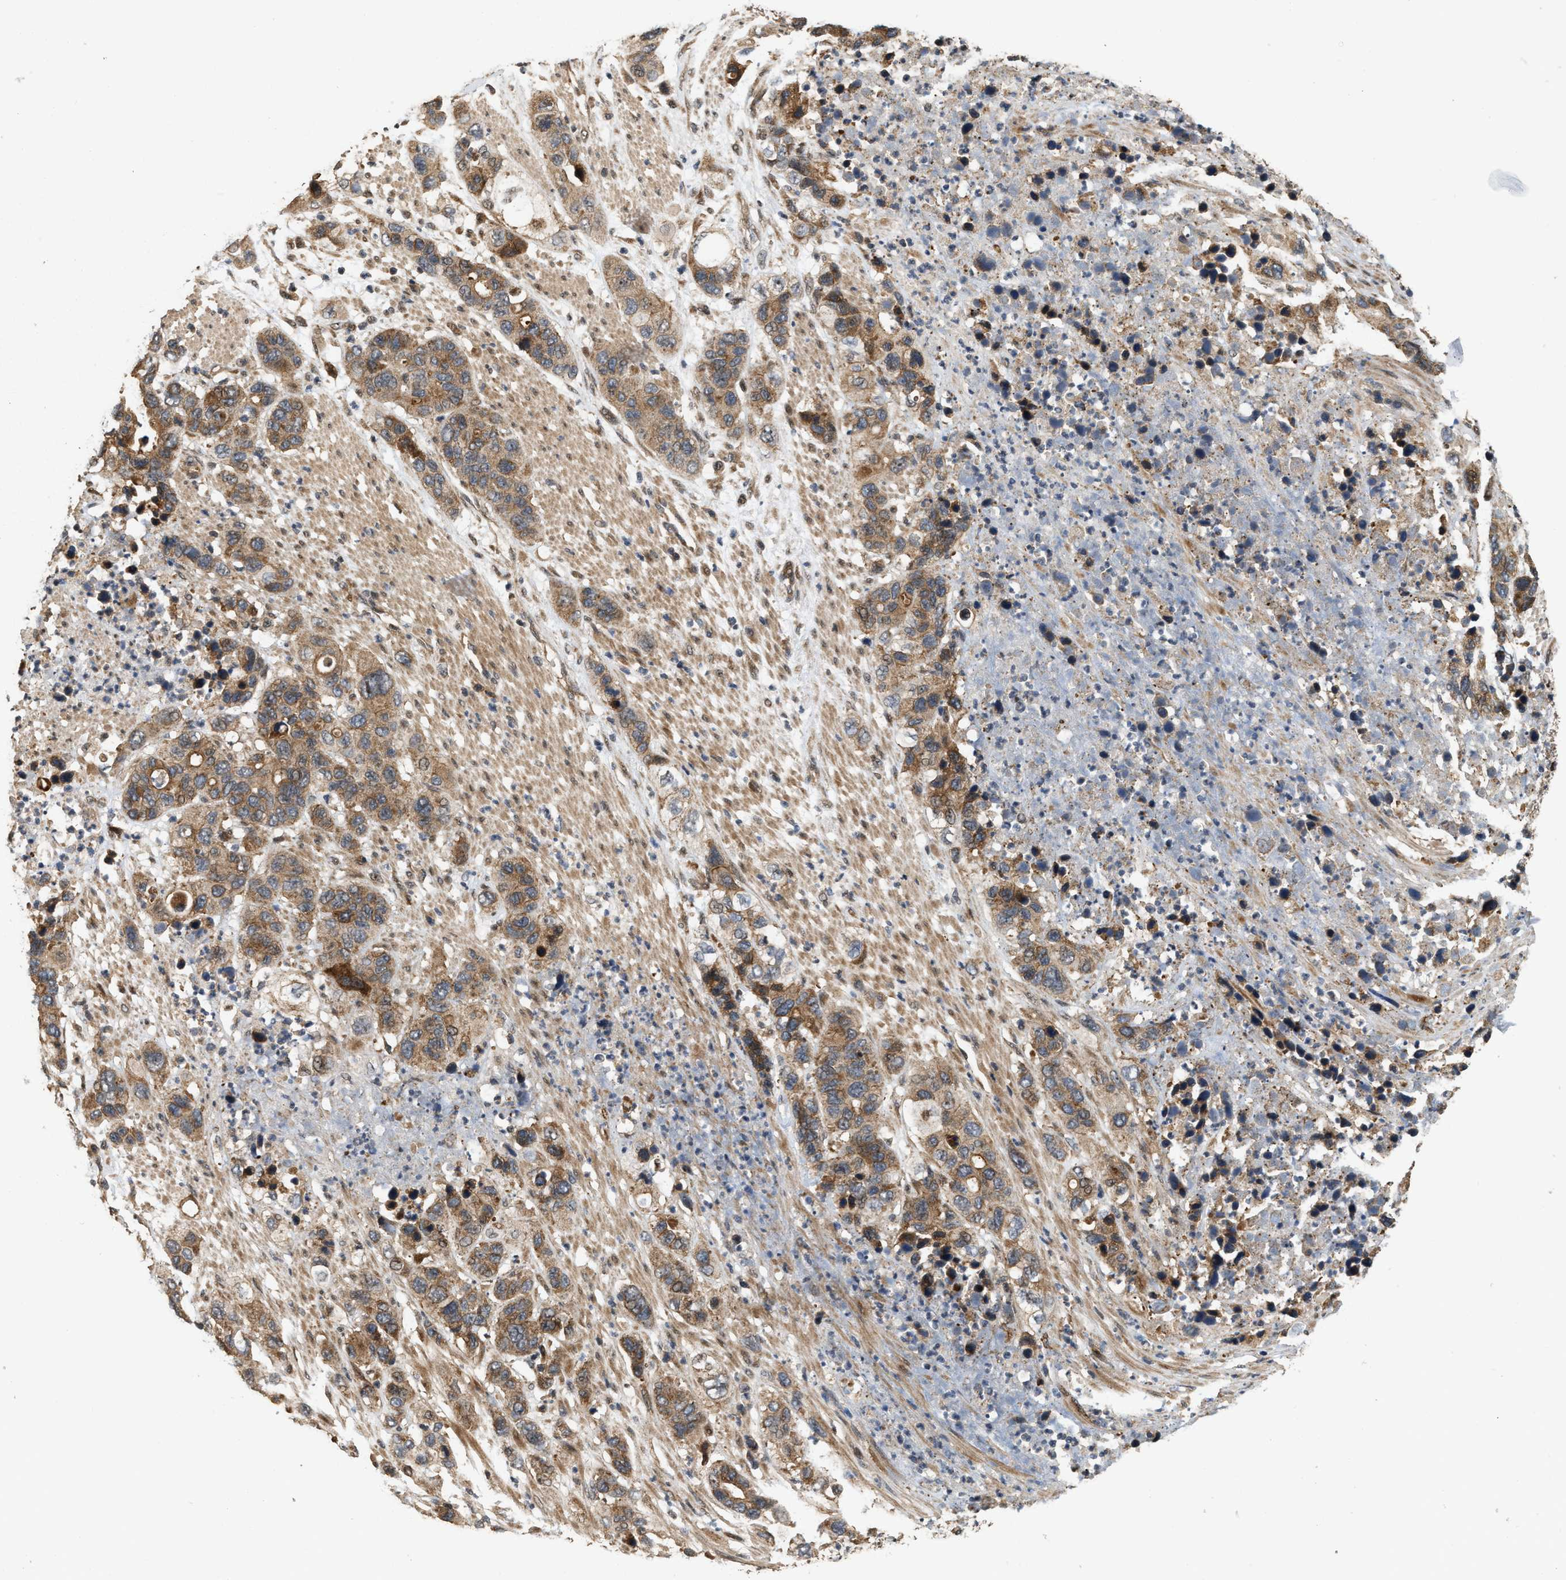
{"staining": {"intensity": "moderate", "quantity": ">75%", "location": "cytoplasmic/membranous"}, "tissue": "pancreatic cancer", "cell_type": "Tumor cells", "image_type": "cancer", "snomed": [{"axis": "morphology", "description": "Adenocarcinoma, NOS"}, {"axis": "topography", "description": "Pancreas"}], "caption": "IHC (DAB (3,3'-diaminobenzidine)) staining of pancreatic cancer (adenocarcinoma) displays moderate cytoplasmic/membranous protein staining in approximately >75% of tumor cells.", "gene": "ELP2", "patient": {"sex": "female", "age": 71}}